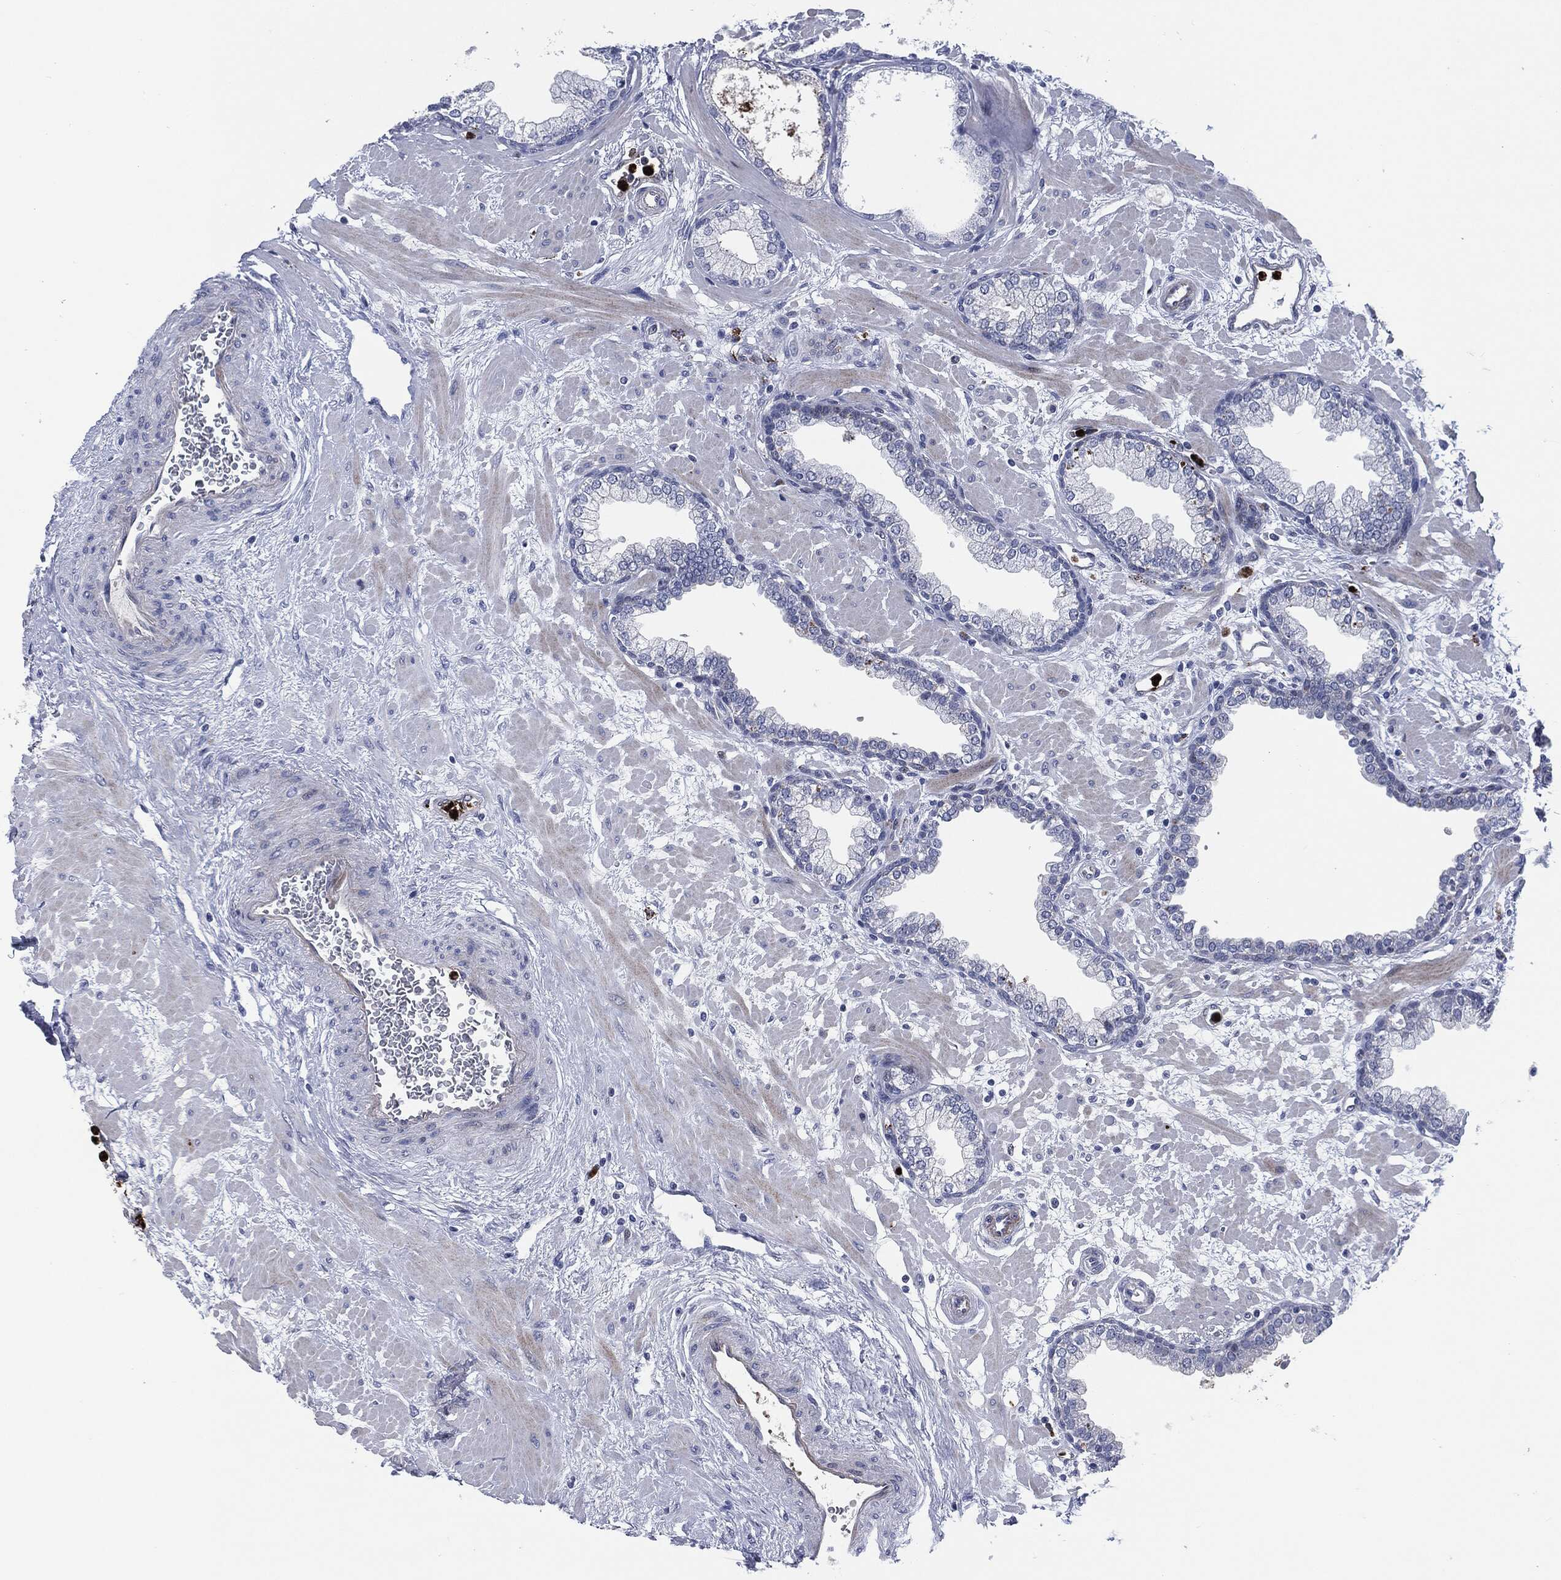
{"staining": {"intensity": "negative", "quantity": "none", "location": "none"}, "tissue": "prostate", "cell_type": "Glandular cells", "image_type": "normal", "snomed": [{"axis": "morphology", "description": "Normal tissue, NOS"}, {"axis": "topography", "description": "Prostate"}], "caption": "Glandular cells show no significant positivity in normal prostate. (DAB immunohistochemistry (IHC) with hematoxylin counter stain).", "gene": "MPO", "patient": {"sex": "male", "age": 63}}